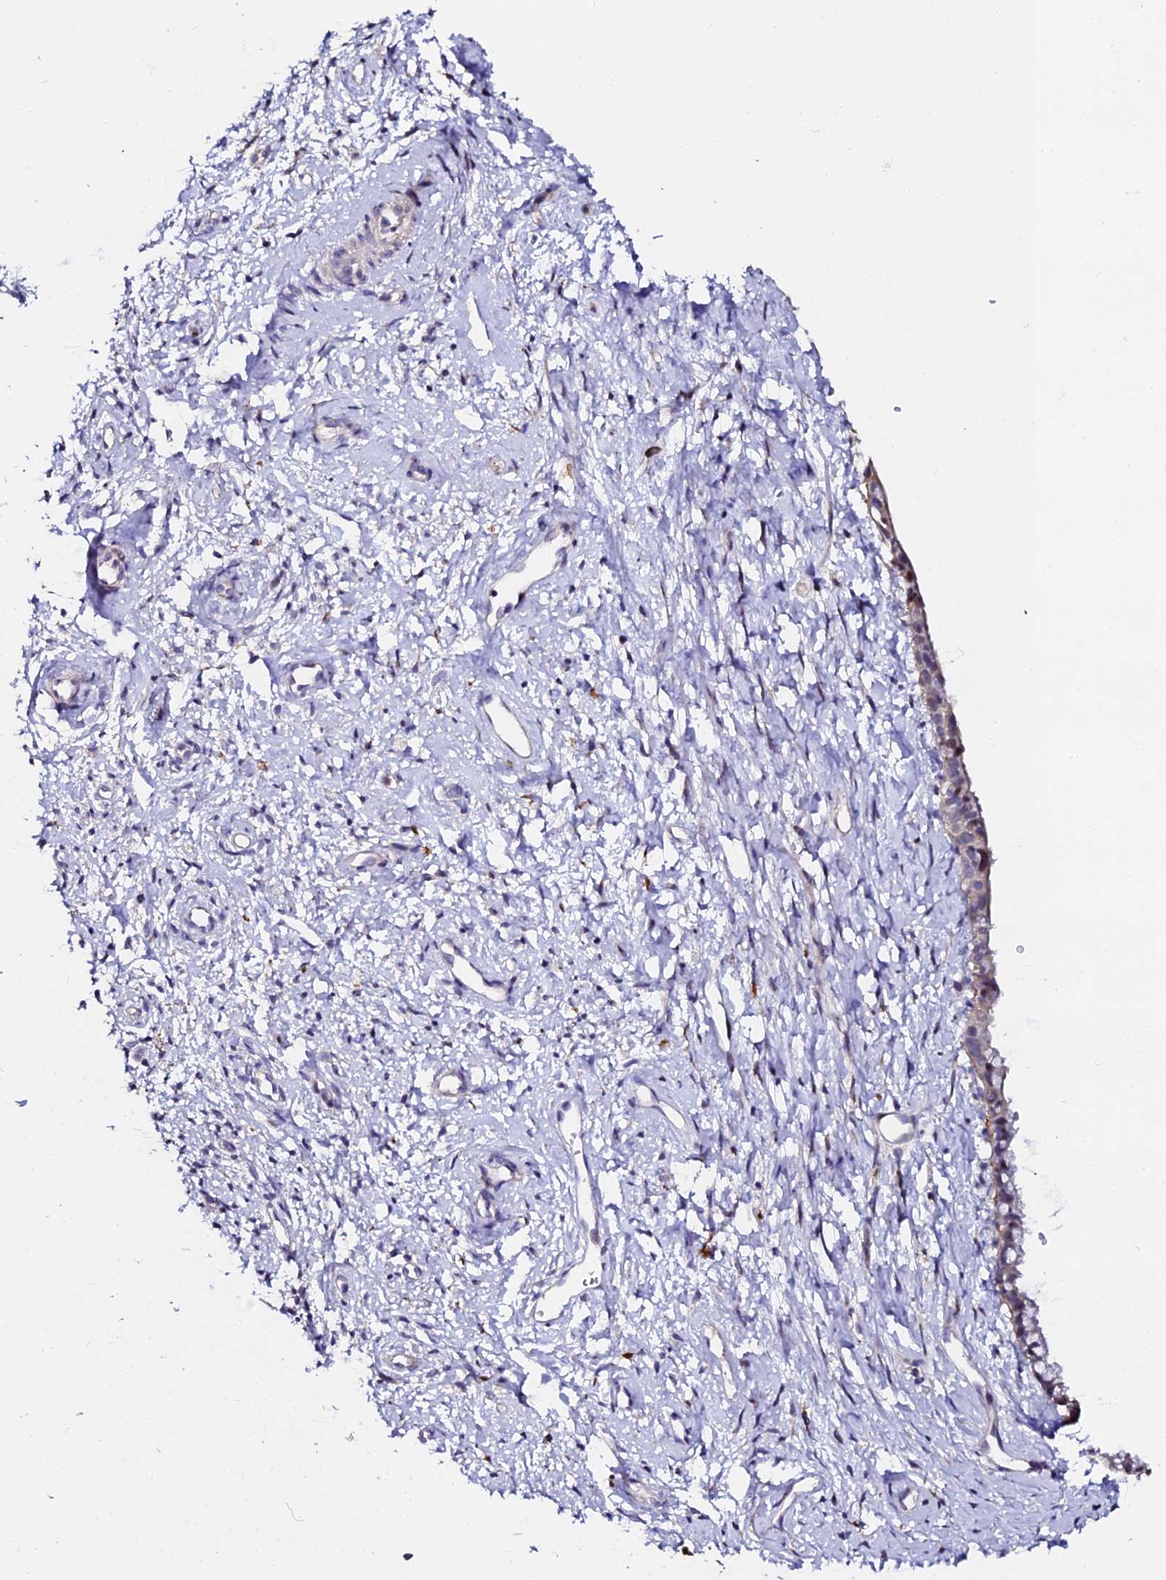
{"staining": {"intensity": "moderate", "quantity": "<25%", "location": "cytoplasmic/membranous"}, "tissue": "cervix", "cell_type": "Glandular cells", "image_type": "normal", "snomed": [{"axis": "morphology", "description": "Normal tissue, NOS"}, {"axis": "topography", "description": "Cervix"}], "caption": "The micrograph reveals a brown stain indicating the presence of a protein in the cytoplasmic/membranous of glandular cells in cervix. Immunohistochemistry (ihc) stains the protein in brown and the nuclei are stained blue.", "gene": "GPN3", "patient": {"sex": "female", "age": 57}}